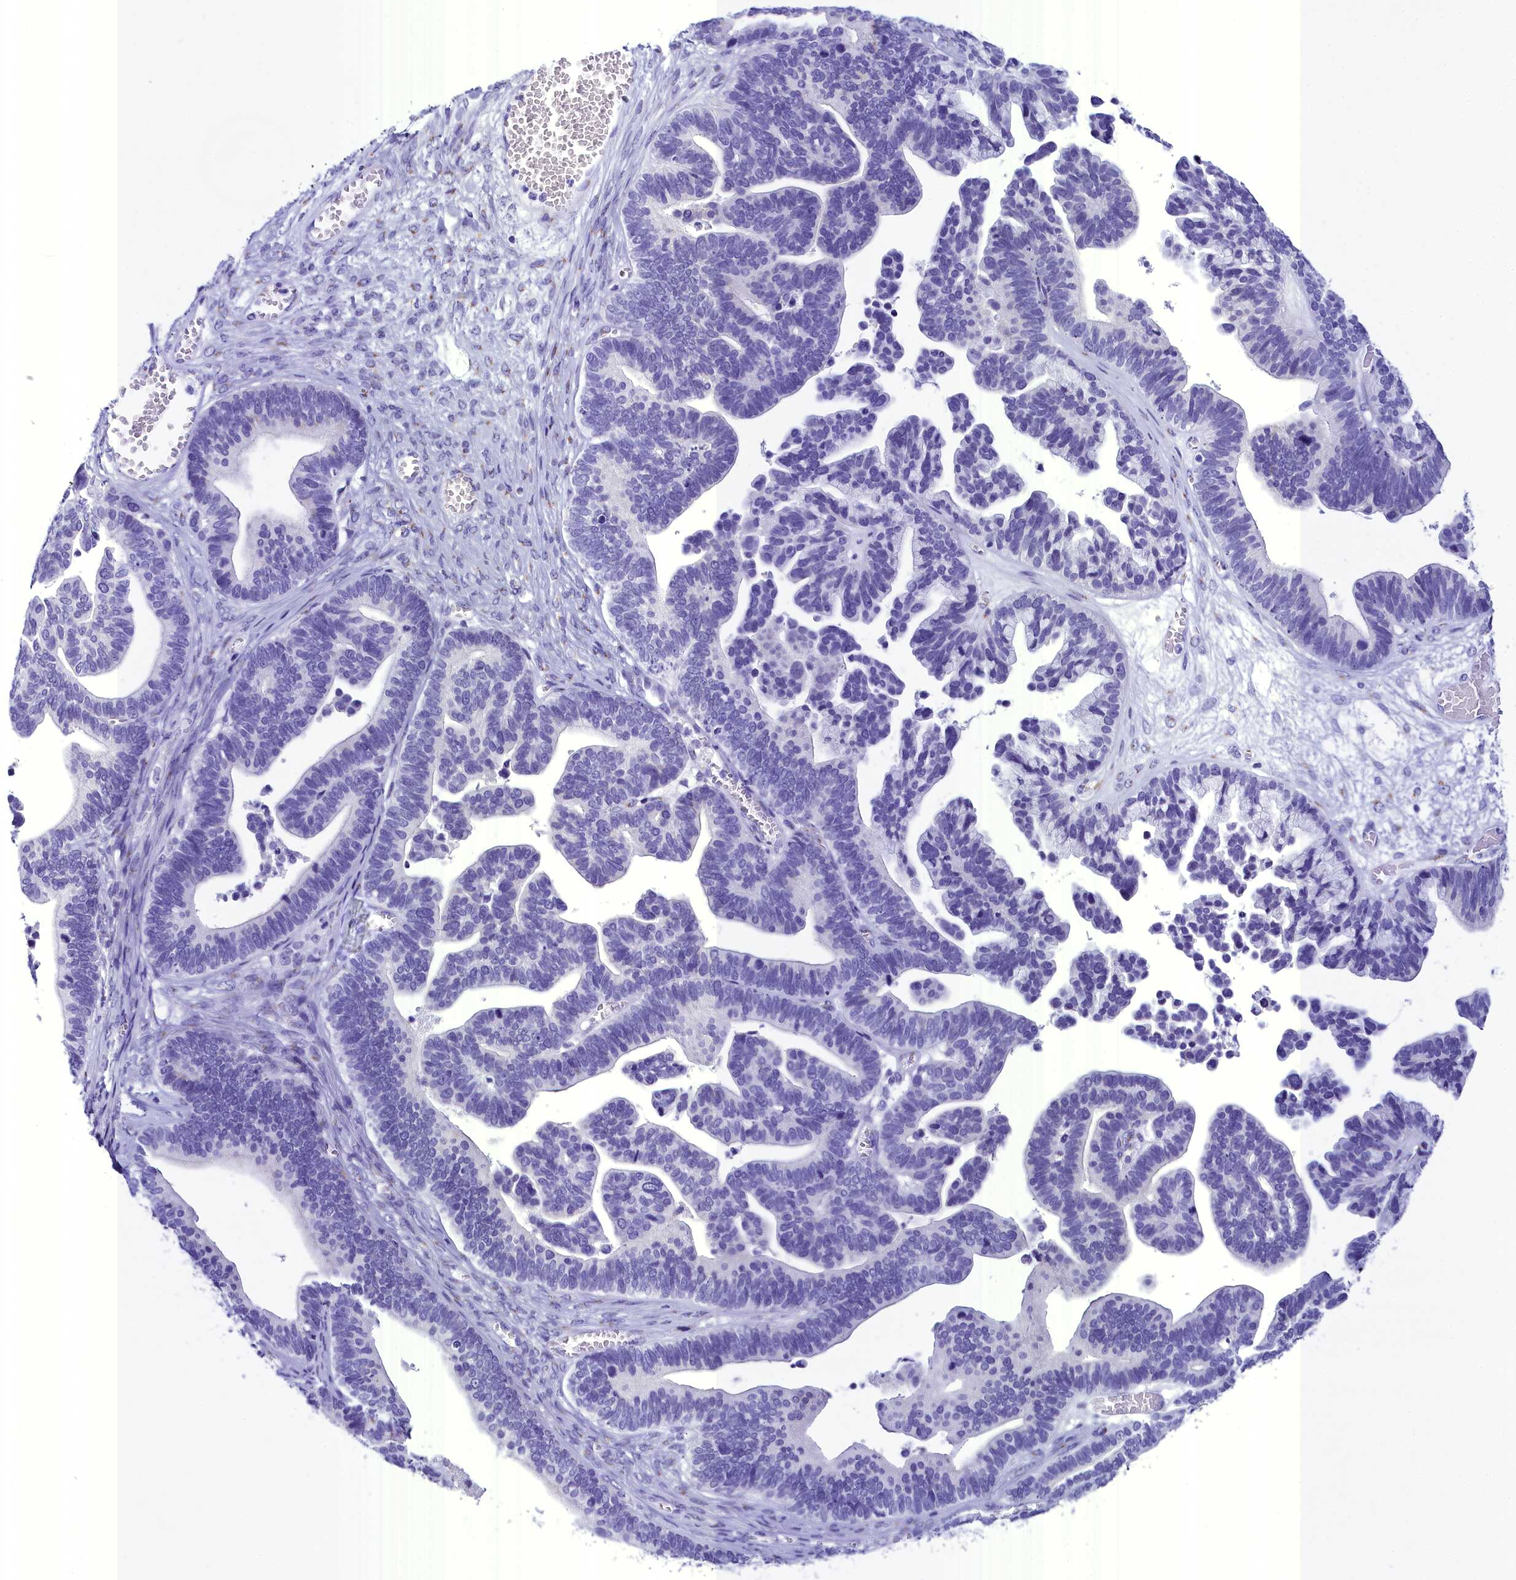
{"staining": {"intensity": "negative", "quantity": "none", "location": "none"}, "tissue": "ovarian cancer", "cell_type": "Tumor cells", "image_type": "cancer", "snomed": [{"axis": "morphology", "description": "Cystadenocarcinoma, serous, NOS"}, {"axis": "topography", "description": "Ovary"}], "caption": "Protein analysis of ovarian serous cystadenocarcinoma reveals no significant staining in tumor cells.", "gene": "AP3B2", "patient": {"sex": "female", "age": 56}}